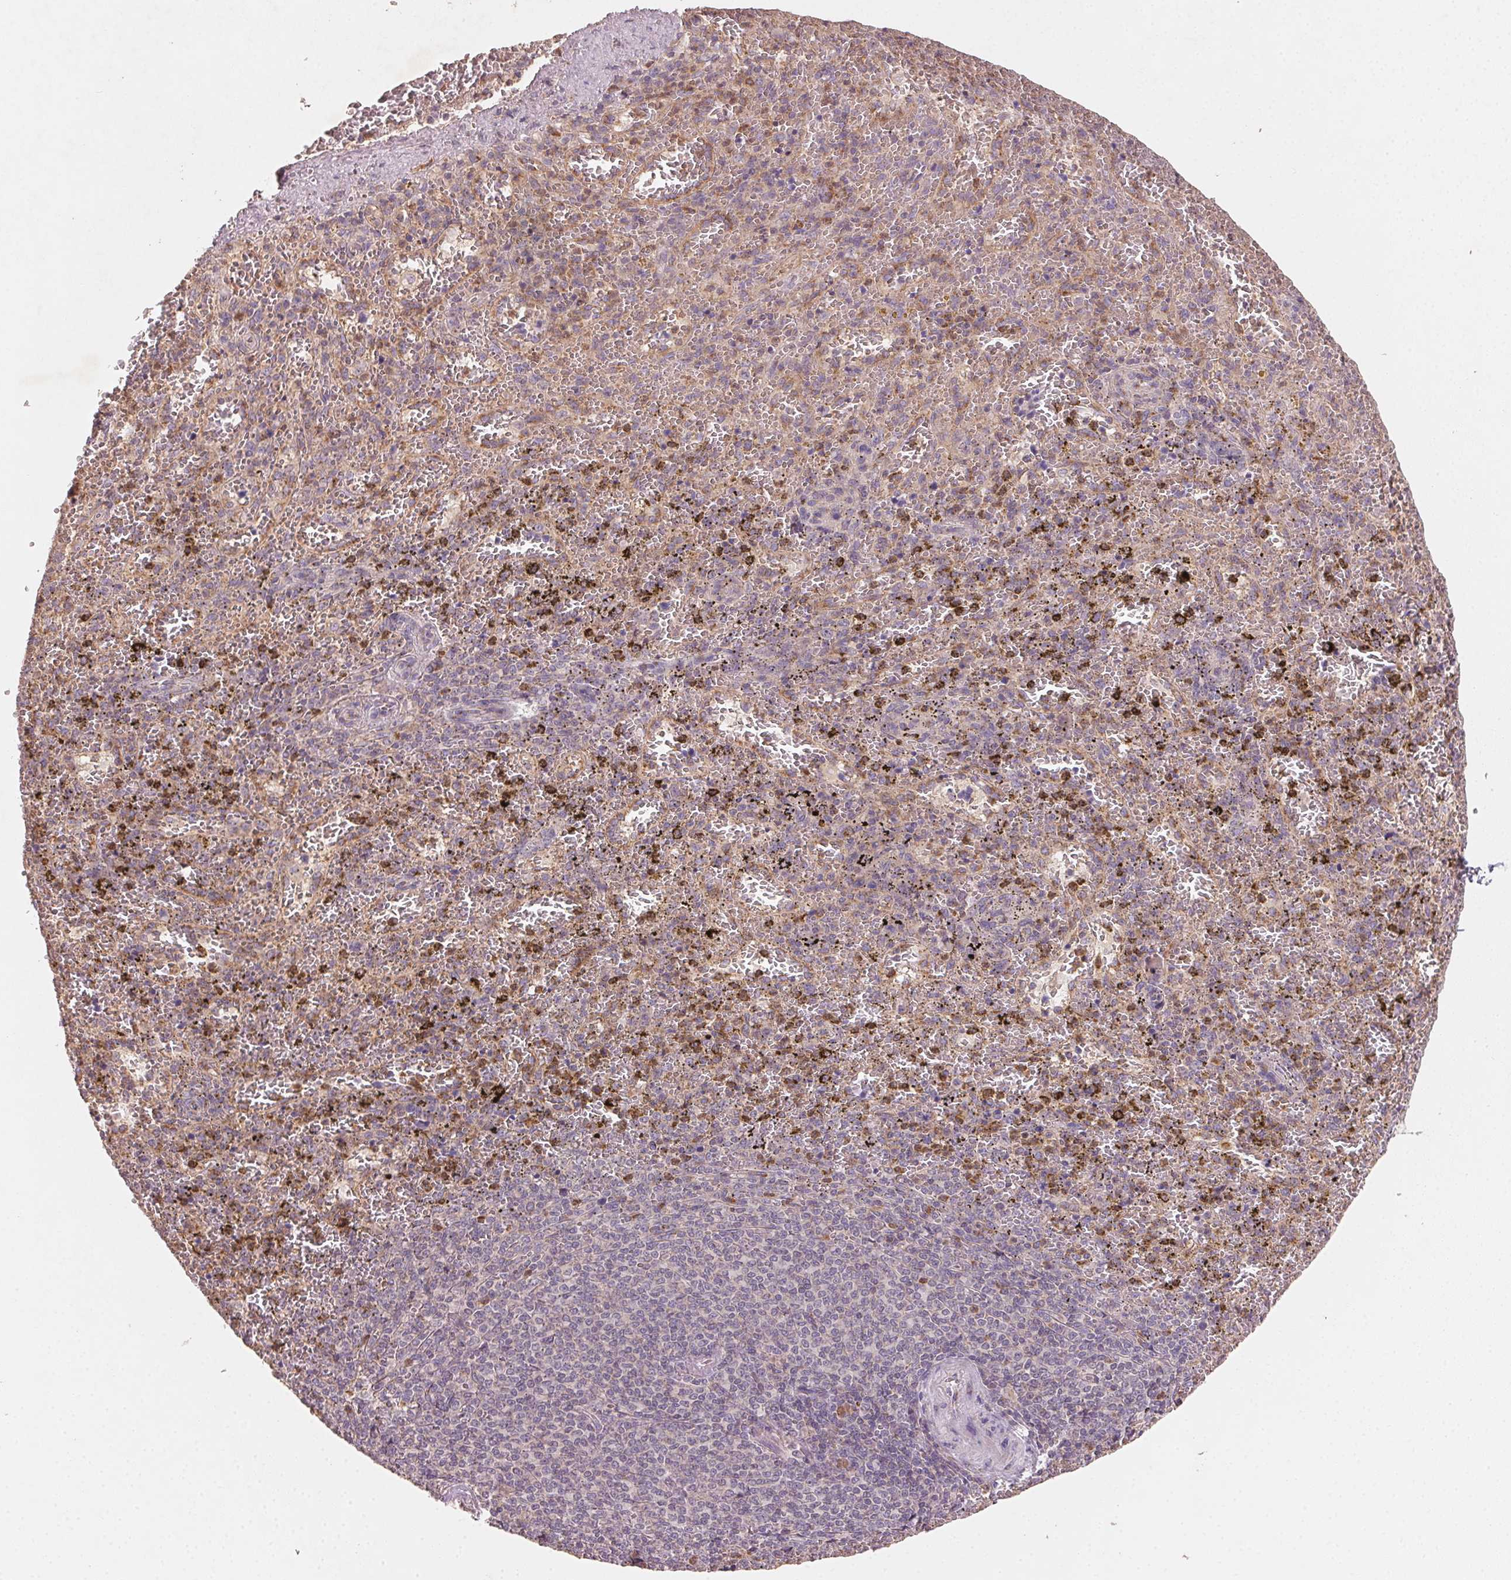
{"staining": {"intensity": "moderate", "quantity": "<25%", "location": "cytoplasmic/membranous"}, "tissue": "spleen", "cell_type": "Cells in red pulp", "image_type": "normal", "snomed": [{"axis": "morphology", "description": "Normal tissue, NOS"}, {"axis": "topography", "description": "Spleen"}], "caption": "A brown stain labels moderate cytoplasmic/membranous expression of a protein in cells in red pulp of benign spleen.", "gene": "AP1S1", "patient": {"sex": "female", "age": 50}}